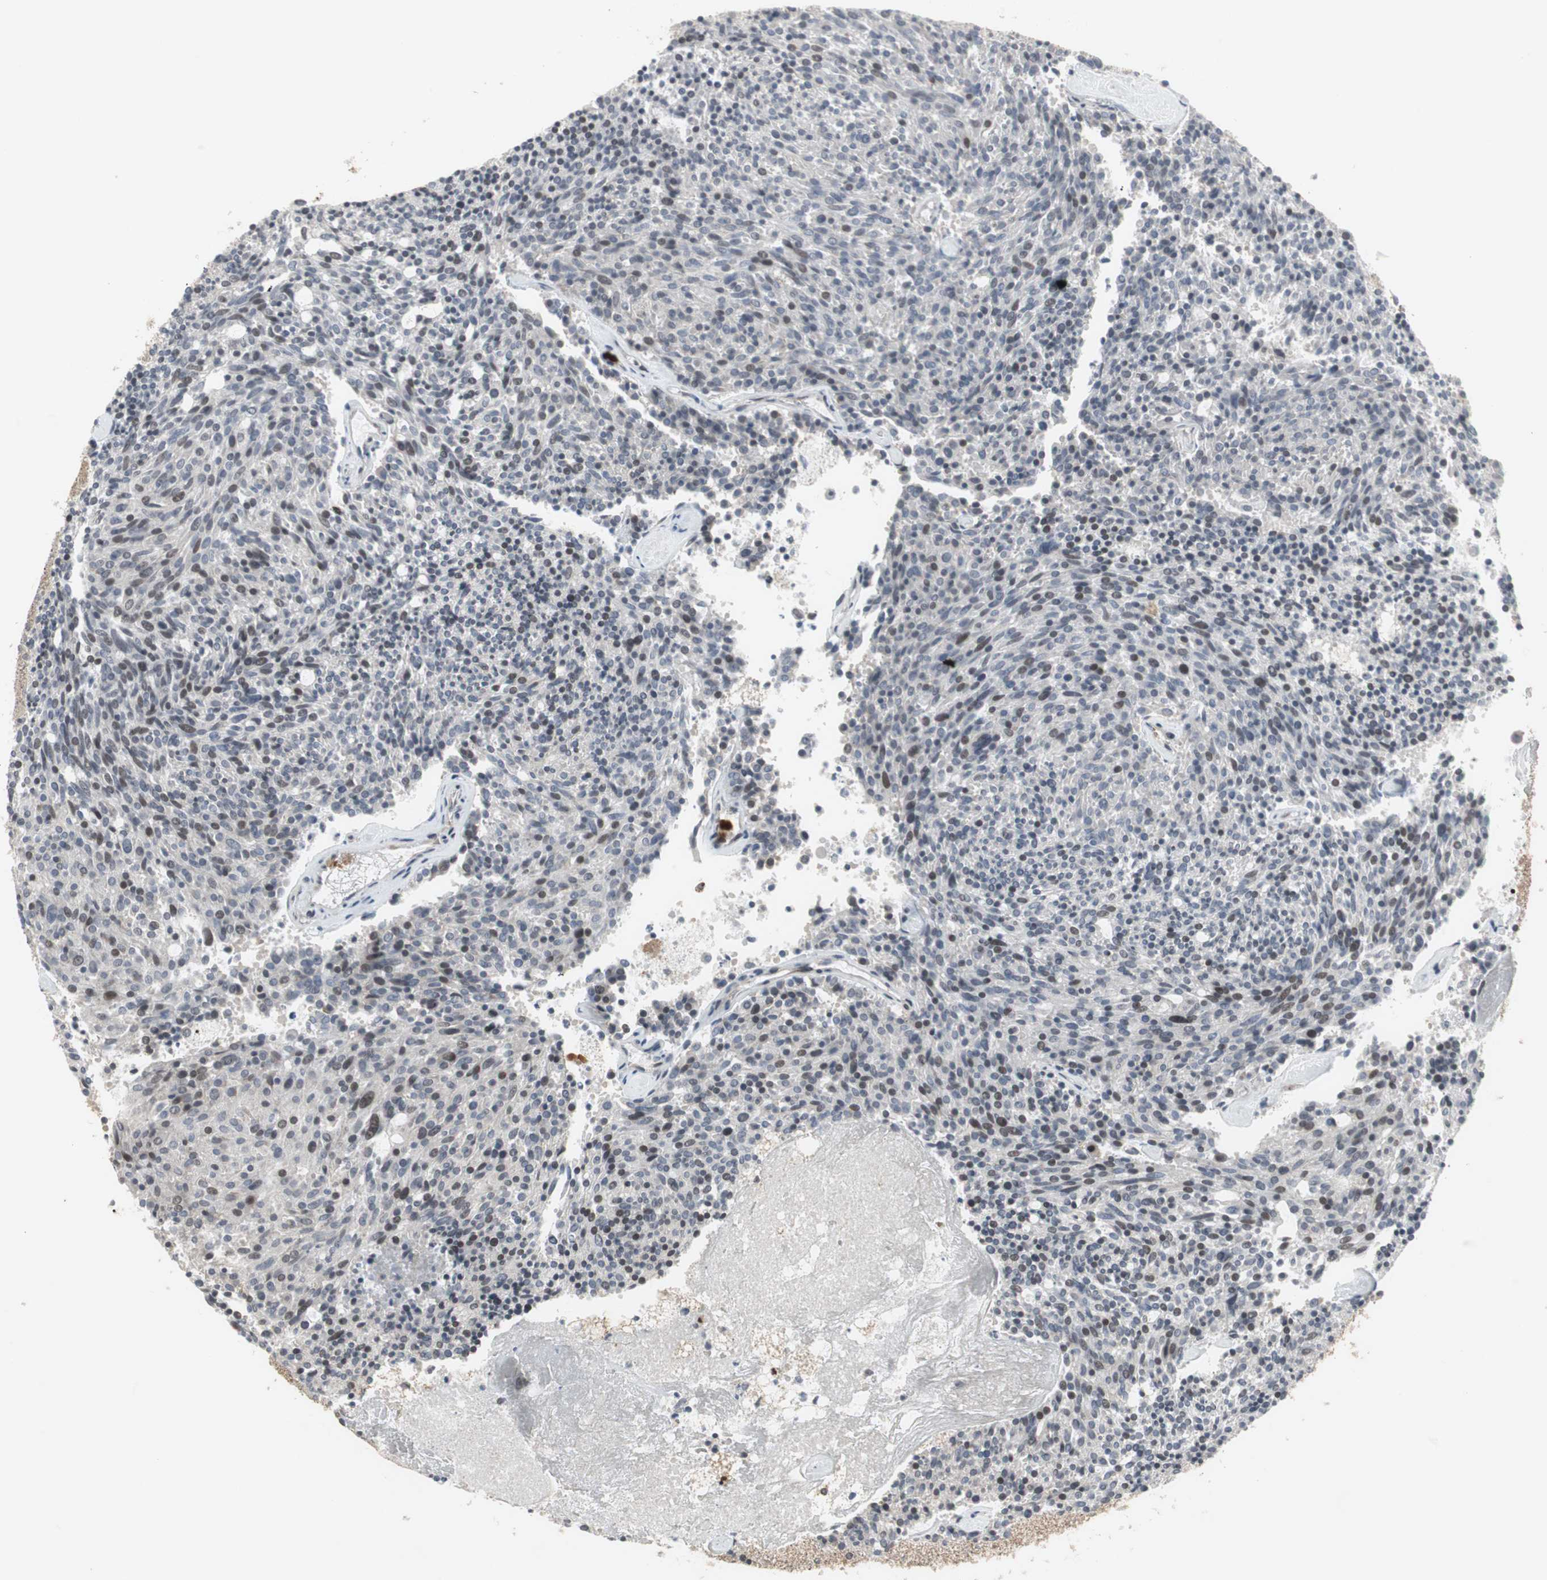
{"staining": {"intensity": "weak", "quantity": "<25%", "location": "nuclear"}, "tissue": "carcinoid", "cell_type": "Tumor cells", "image_type": "cancer", "snomed": [{"axis": "morphology", "description": "Carcinoid, malignant, NOS"}, {"axis": "topography", "description": "Pancreas"}], "caption": "This image is of carcinoid stained with immunohistochemistry (IHC) to label a protein in brown with the nuclei are counter-stained blue. There is no expression in tumor cells.", "gene": "SNX4", "patient": {"sex": "female", "age": 54}}